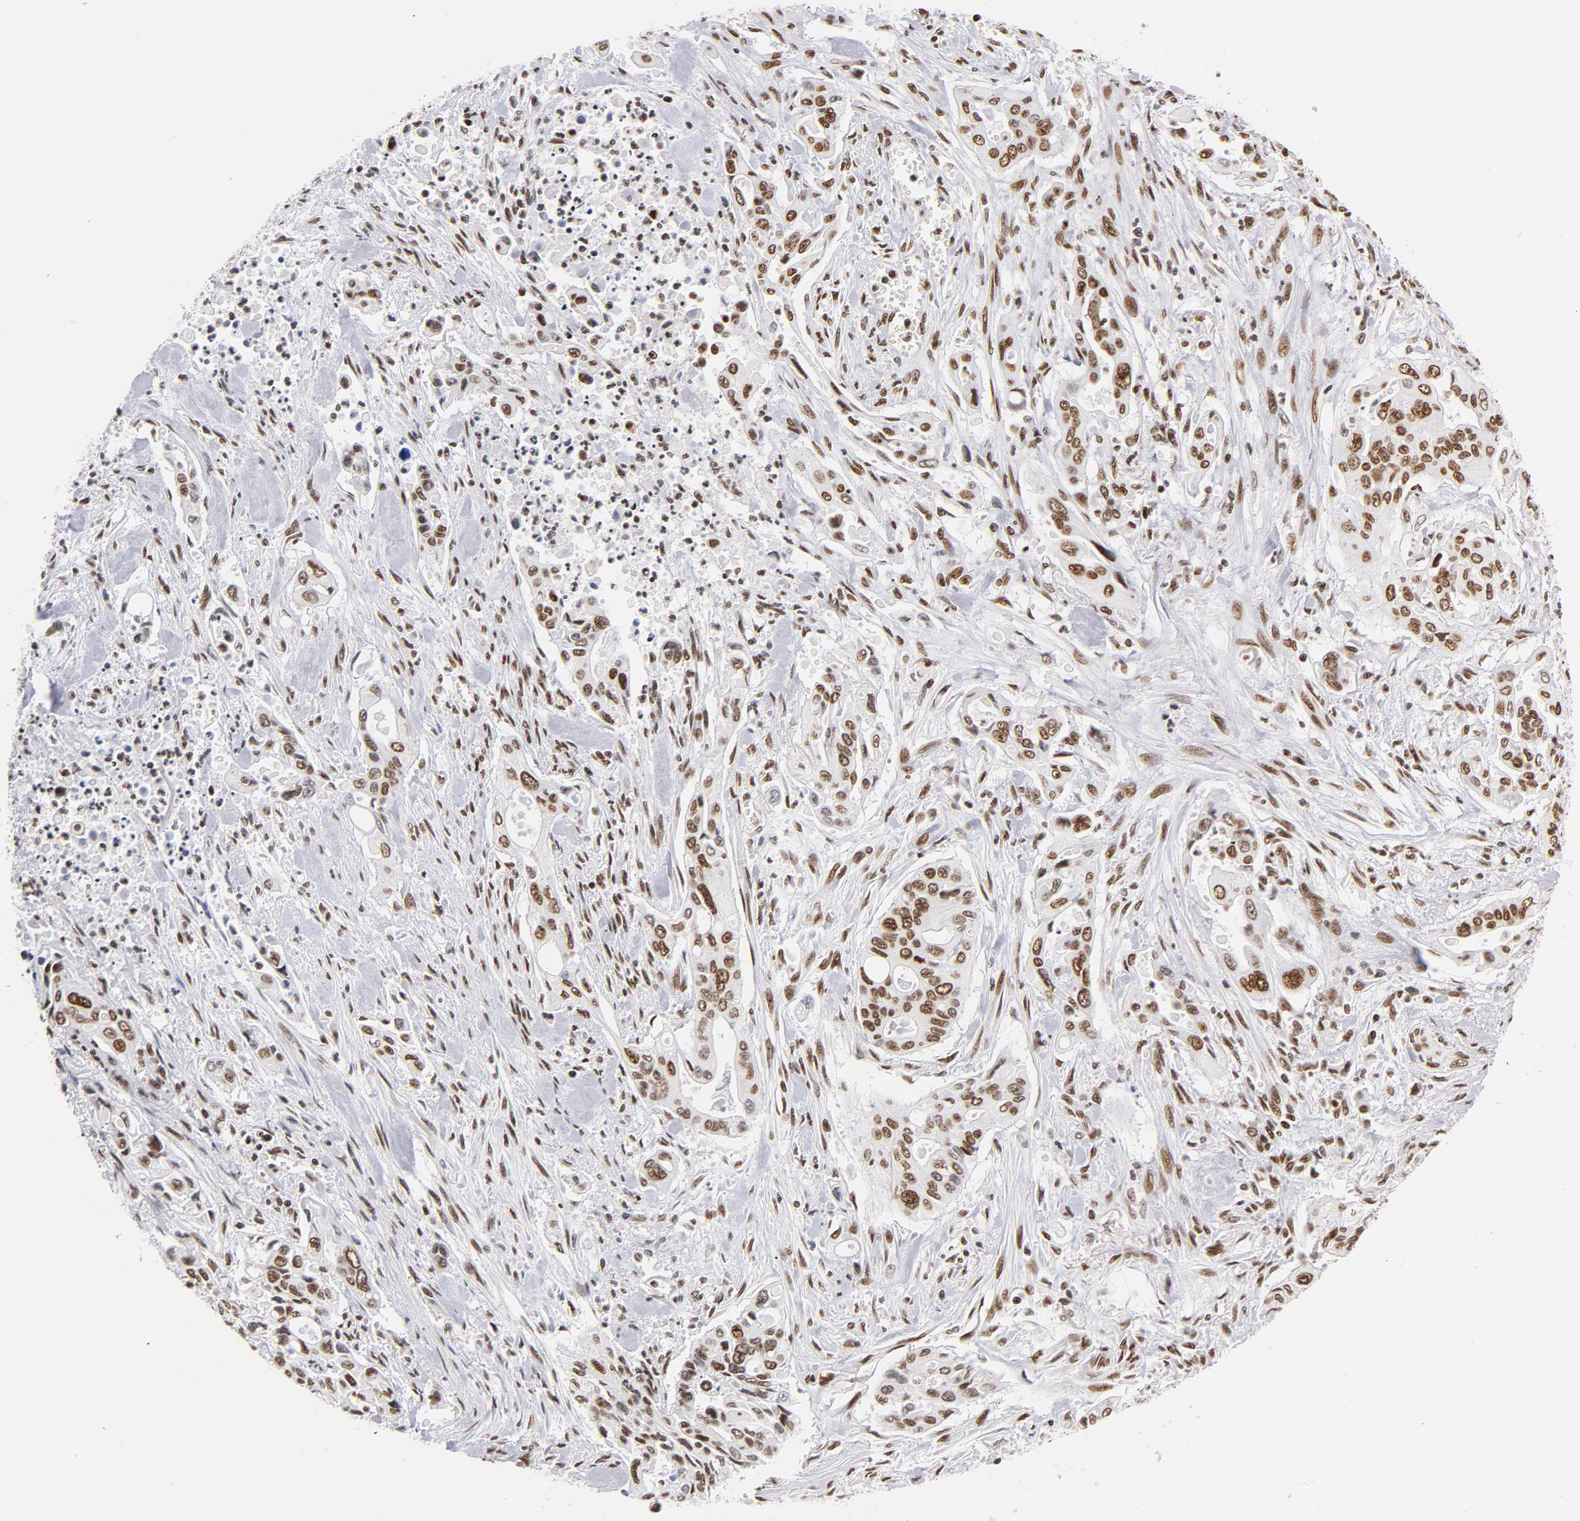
{"staining": {"intensity": "moderate", "quantity": ">75%", "location": "cytoplasmic/membranous,nuclear"}, "tissue": "pancreatic cancer", "cell_type": "Tumor cells", "image_type": "cancer", "snomed": [{"axis": "morphology", "description": "Adenocarcinoma, NOS"}, {"axis": "topography", "description": "Pancreas"}], "caption": "Protein staining by IHC displays moderate cytoplasmic/membranous and nuclear staining in about >75% of tumor cells in pancreatic cancer (adenocarcinoma). The staining is performed using DAB brown chromogen to label protein expression. The nuclei are counter-stained blue using hematoxylin.", "gene": "TOP2B", "patient": {"sex": "male", "age": 77}}